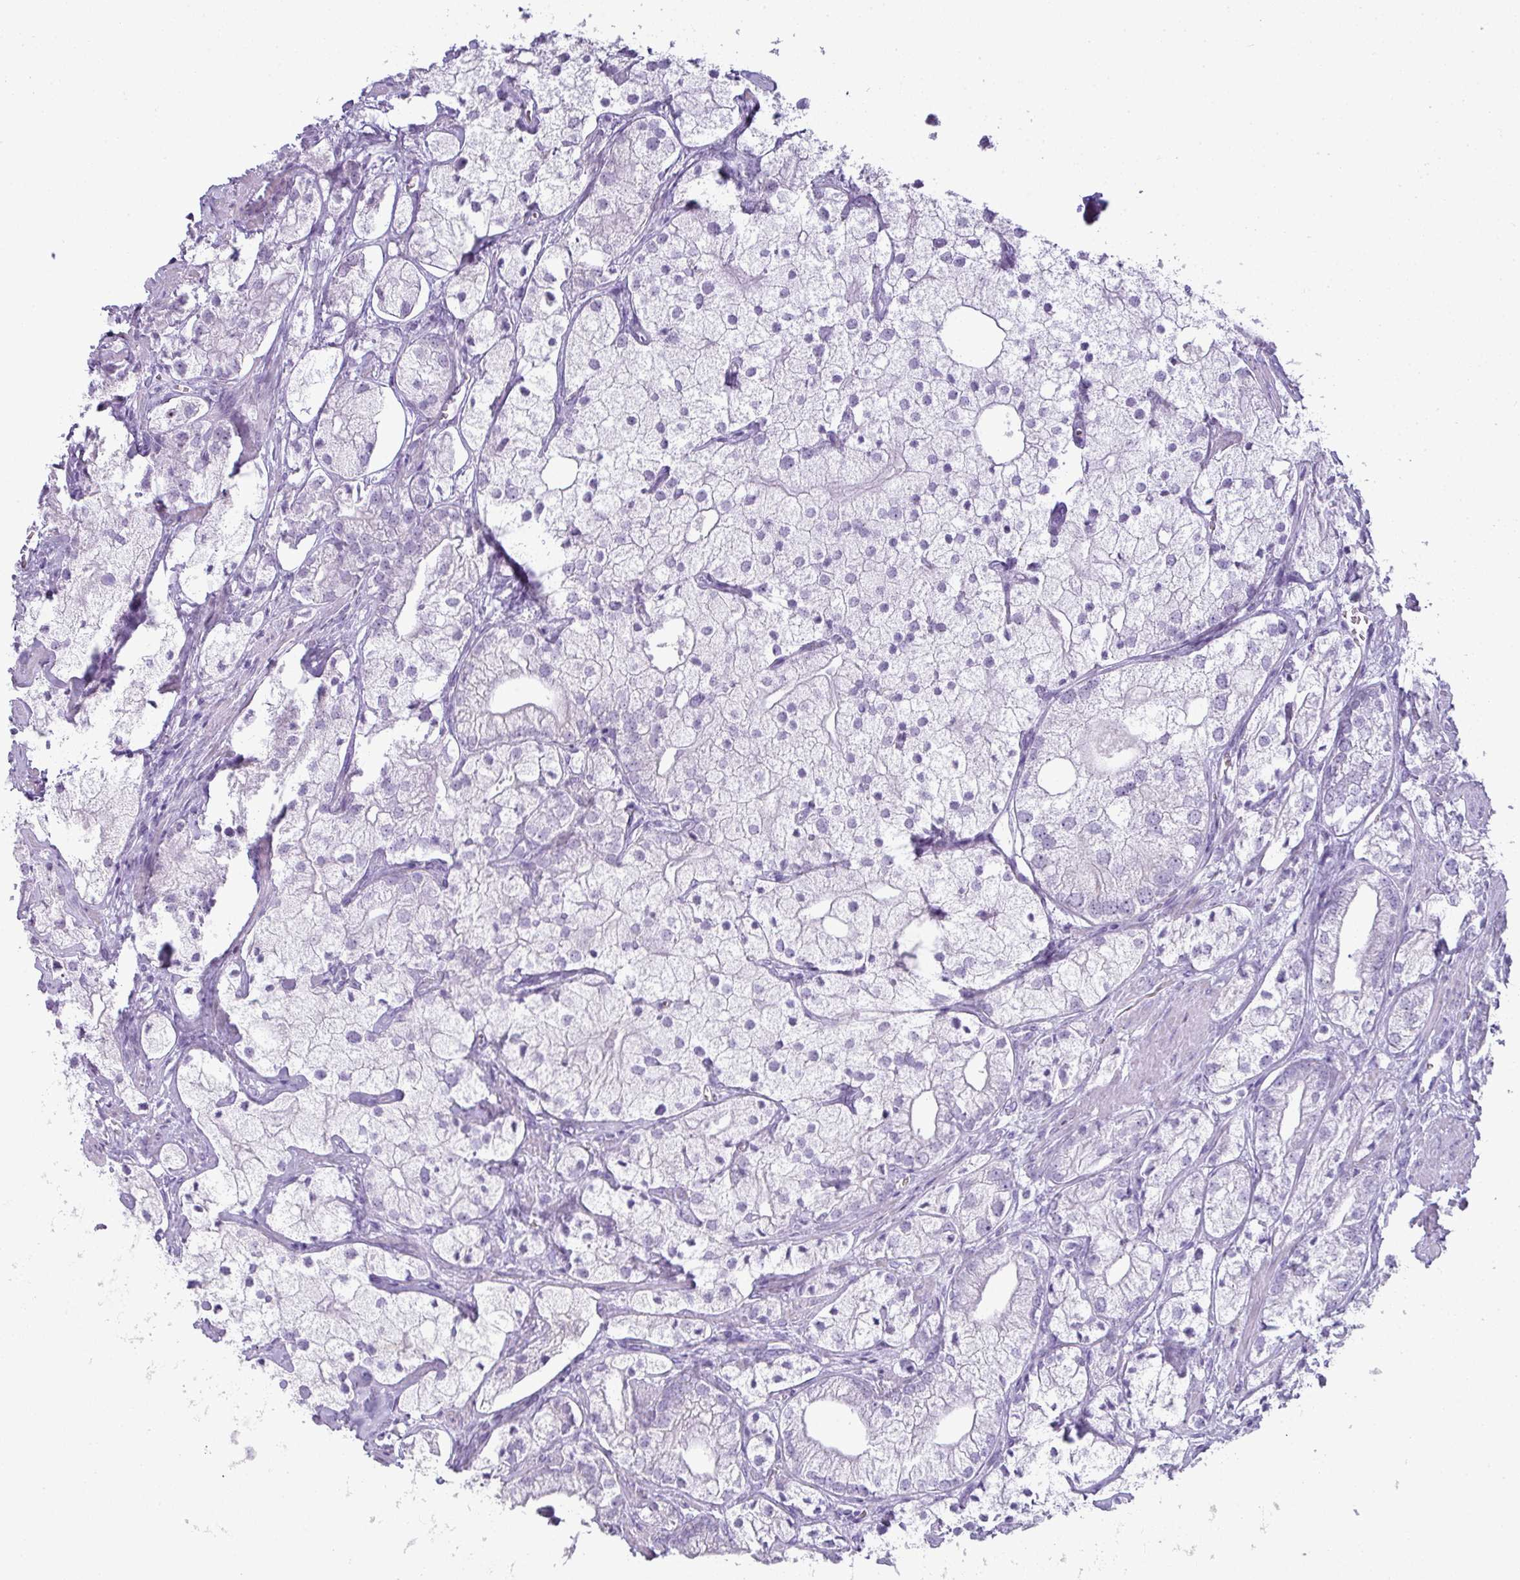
{"staining": {"intensity": "negative", "quantity": "none", "location": "none"}, "tissue": "prostate cancer", "cell_type": "Tumor cells", "image_type": "cancer", "snomed": [{"axis": "morphology", "description": "Adenocarcinoma, Low grade"}, {"axis": "topography", "description": "Prostate"}], "caption": "An image of prostate cancer (adenocarcinoma (low-grade)) stained for a protein reveals no brown staining in tumor cells.", "gene": "RBMY1F", "patient": {"sex": "male", "age": 69}}